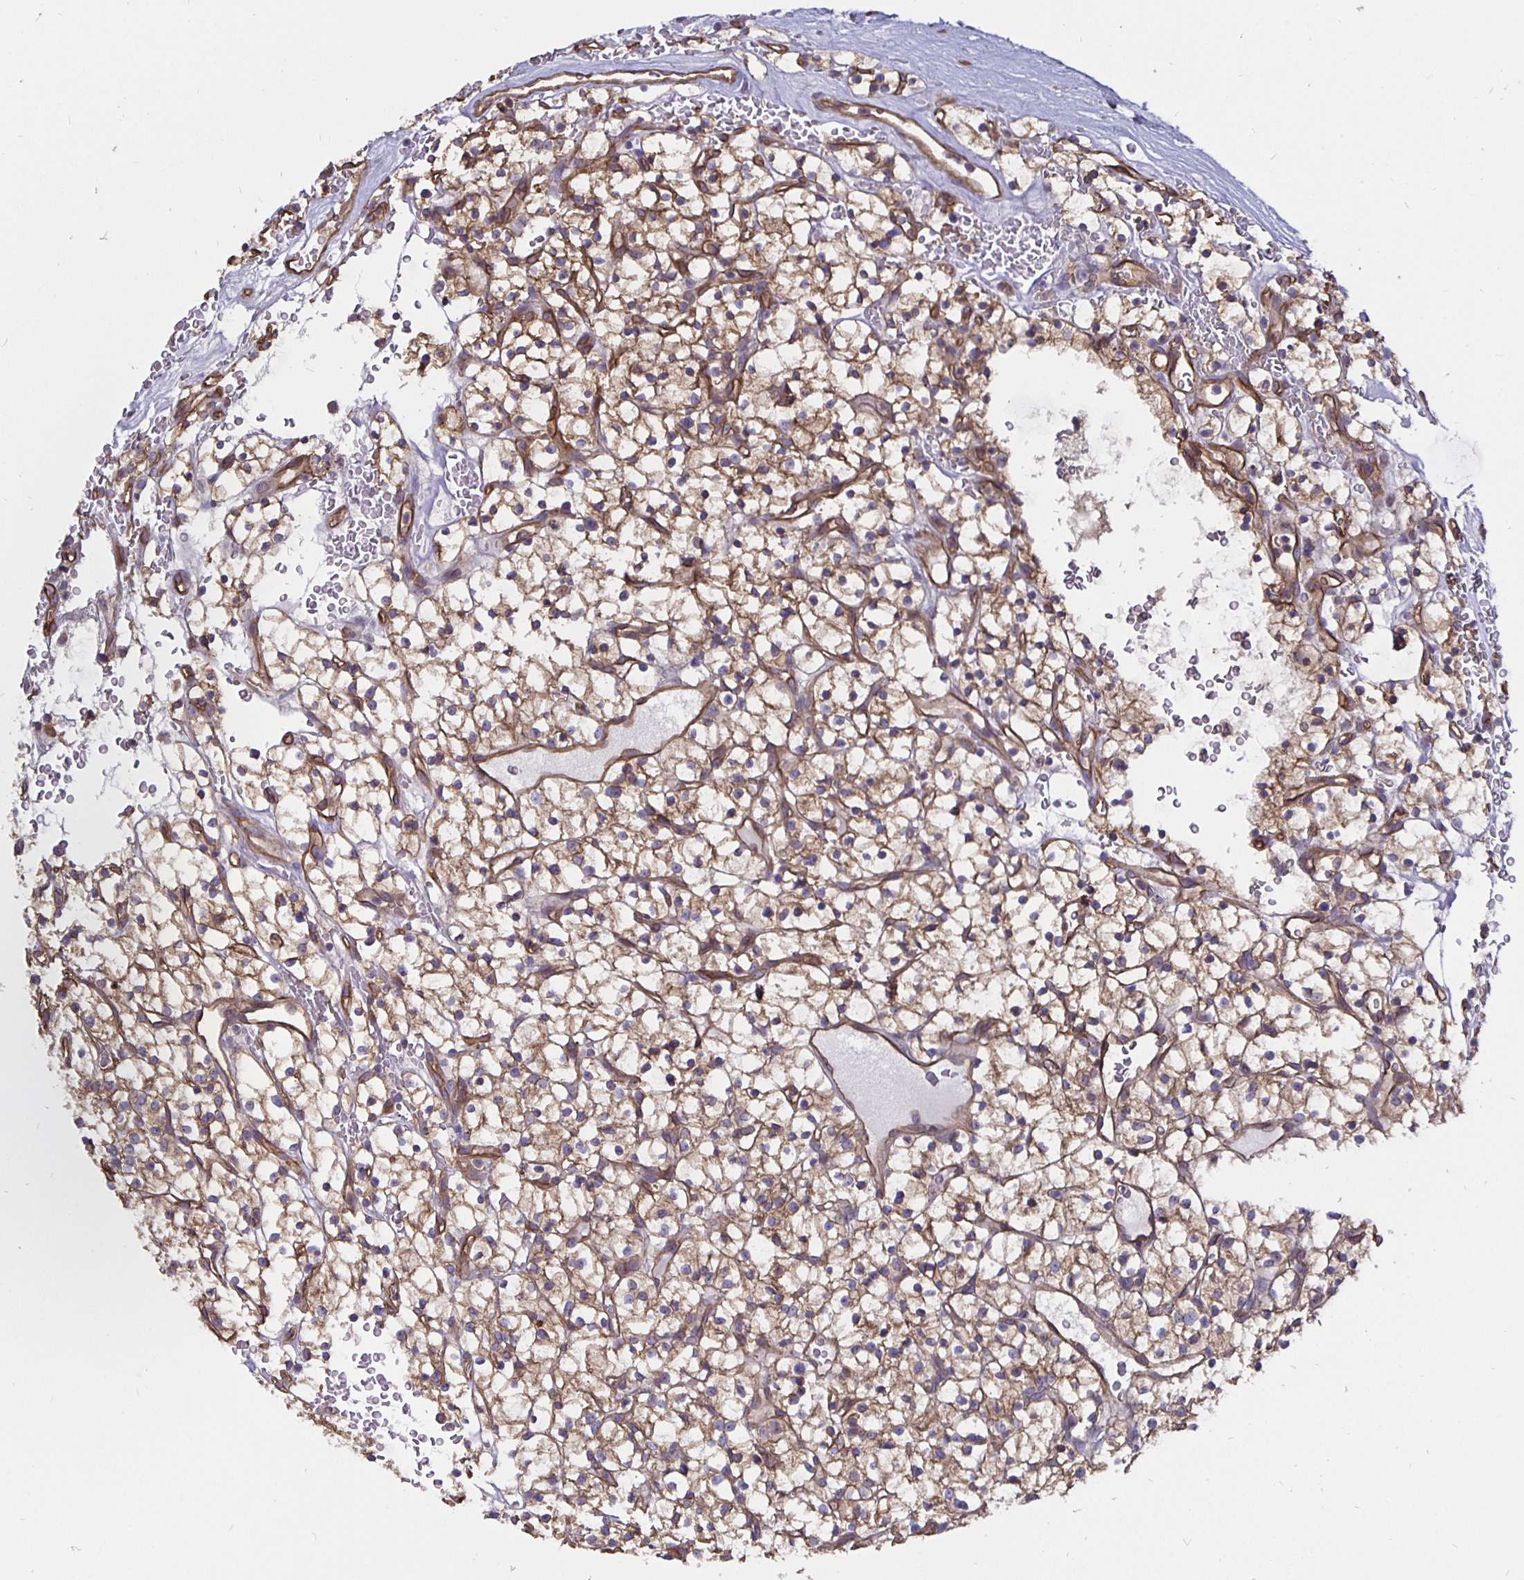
{"staining": {"intensity": "moderate", "quantity": ">75%", "location": "cytoplasmic/membranous"}, "tissue": "renal cancer", "cell_type": "Tumor cells", "image_type": "cancer", "snomed": [{"axis": "morphology", "description": "Adenocarcinoma, NOS"}, {"axis": "topography", "description": "Kidney"}], "caption": "Immunohistochemistry image of neoplastic tissue: human adenocarcinoma (renal) stained using immunohistochemistry shows medium levels of moderate protein expression localized specifically in the cytoplasmic/membranous of tumor cells, appearing as a cytoplasmic/membranous brown color.", "gene": "ARHGEF39", "patient": {"sex": "female", "age": 64}}